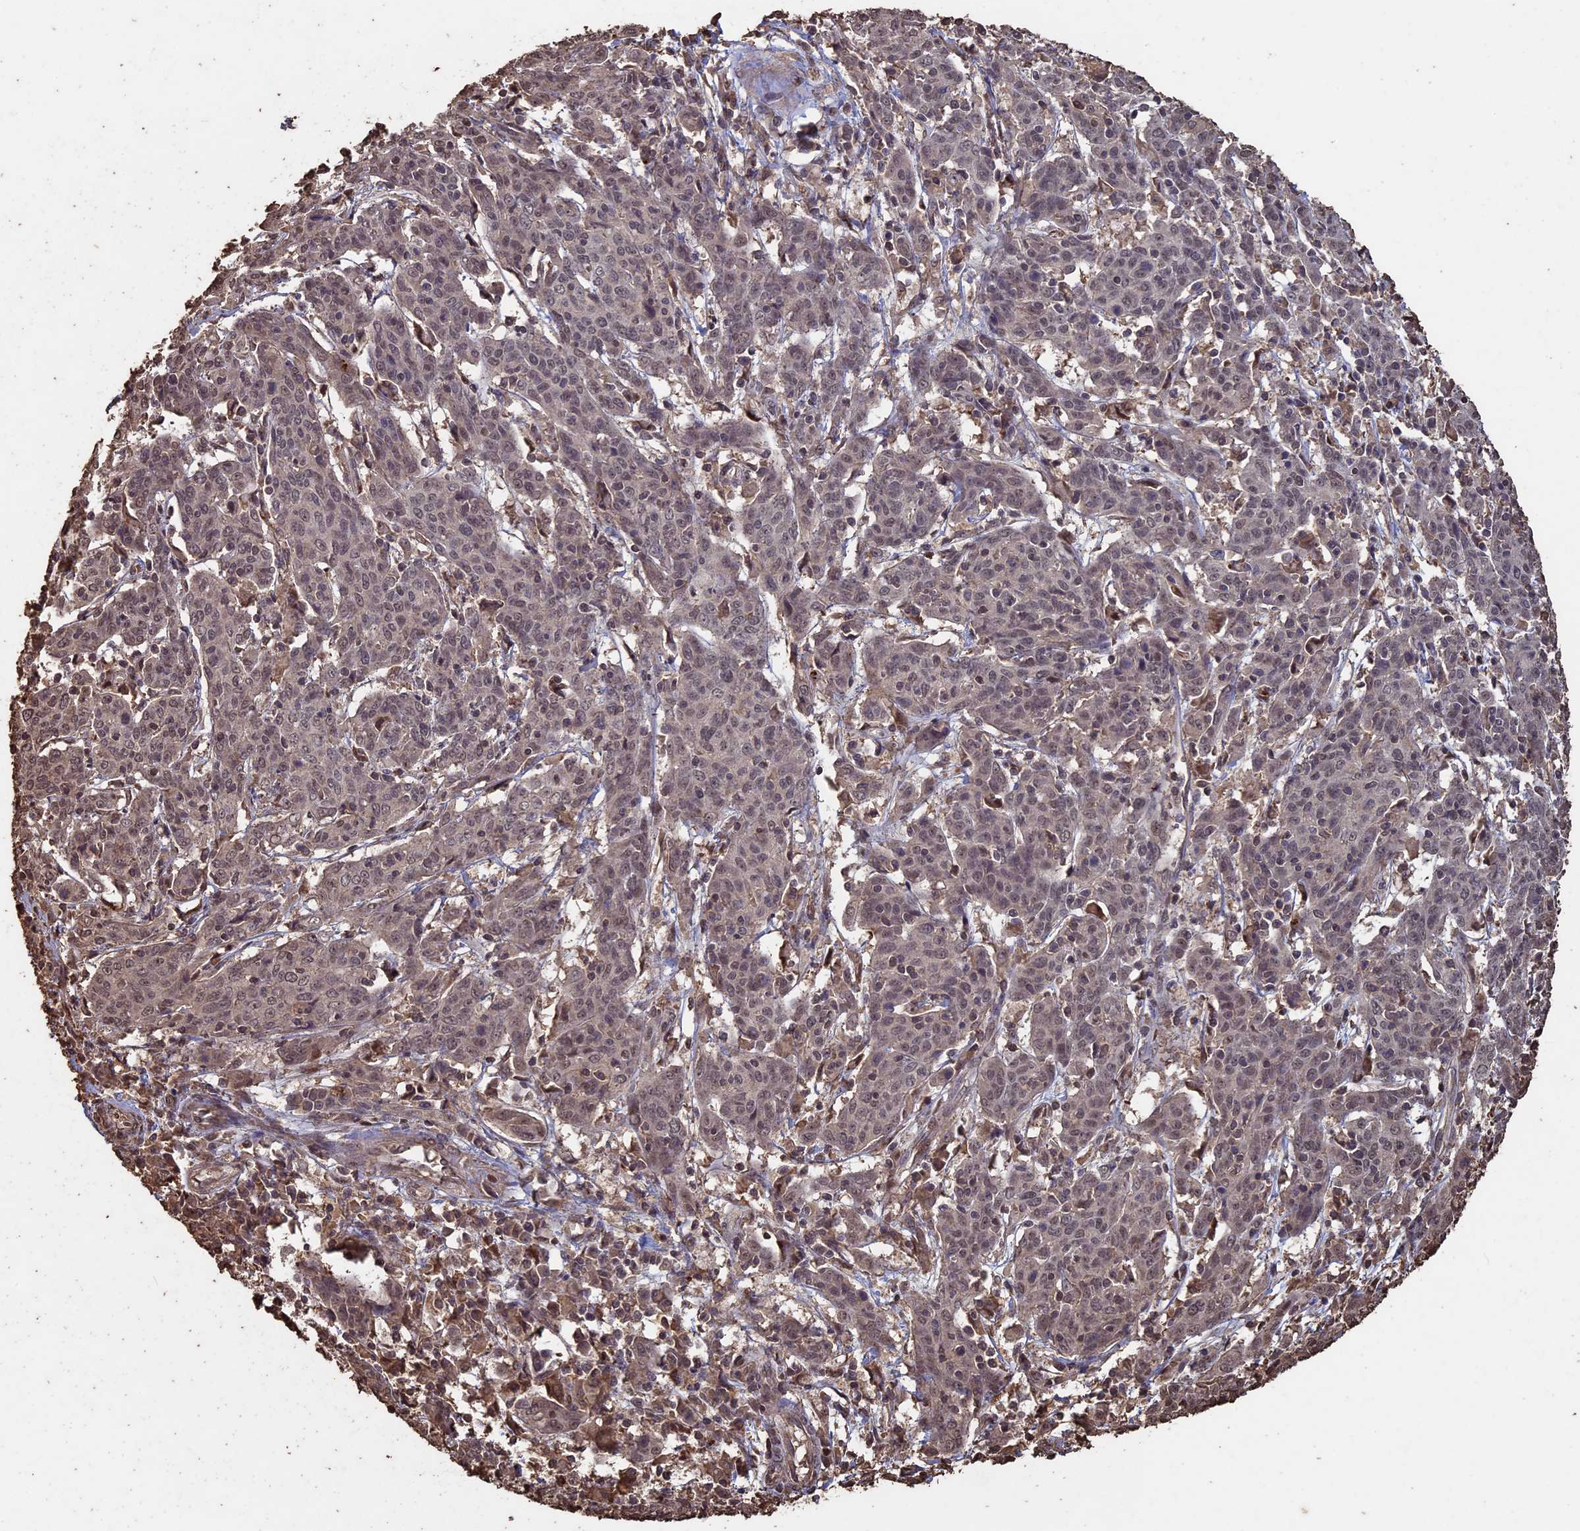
{"staining": {"intensity": "weak", "quantity": "25%-75%", "location": "nuclear"}, "tissue": "cervical cancer", "cell_type": "Tumor cells", "image_type": "cancer", "snomed": [{"axis": "morphology", "description": "Squamous cell carcinoma, NOS"}, {"axis": "topography", "description": "Cervix"}], "caption": "Immunohistochemistry (IHC) micrograph of human cervical squamous cell carcinoma stained for a protein (brown), which exhibits low levels of weak nuclear positivity in approximately 25%-75% of tumor cells.", "gene": "HUNK", "patient": {"sex": "female", "age": 67}}